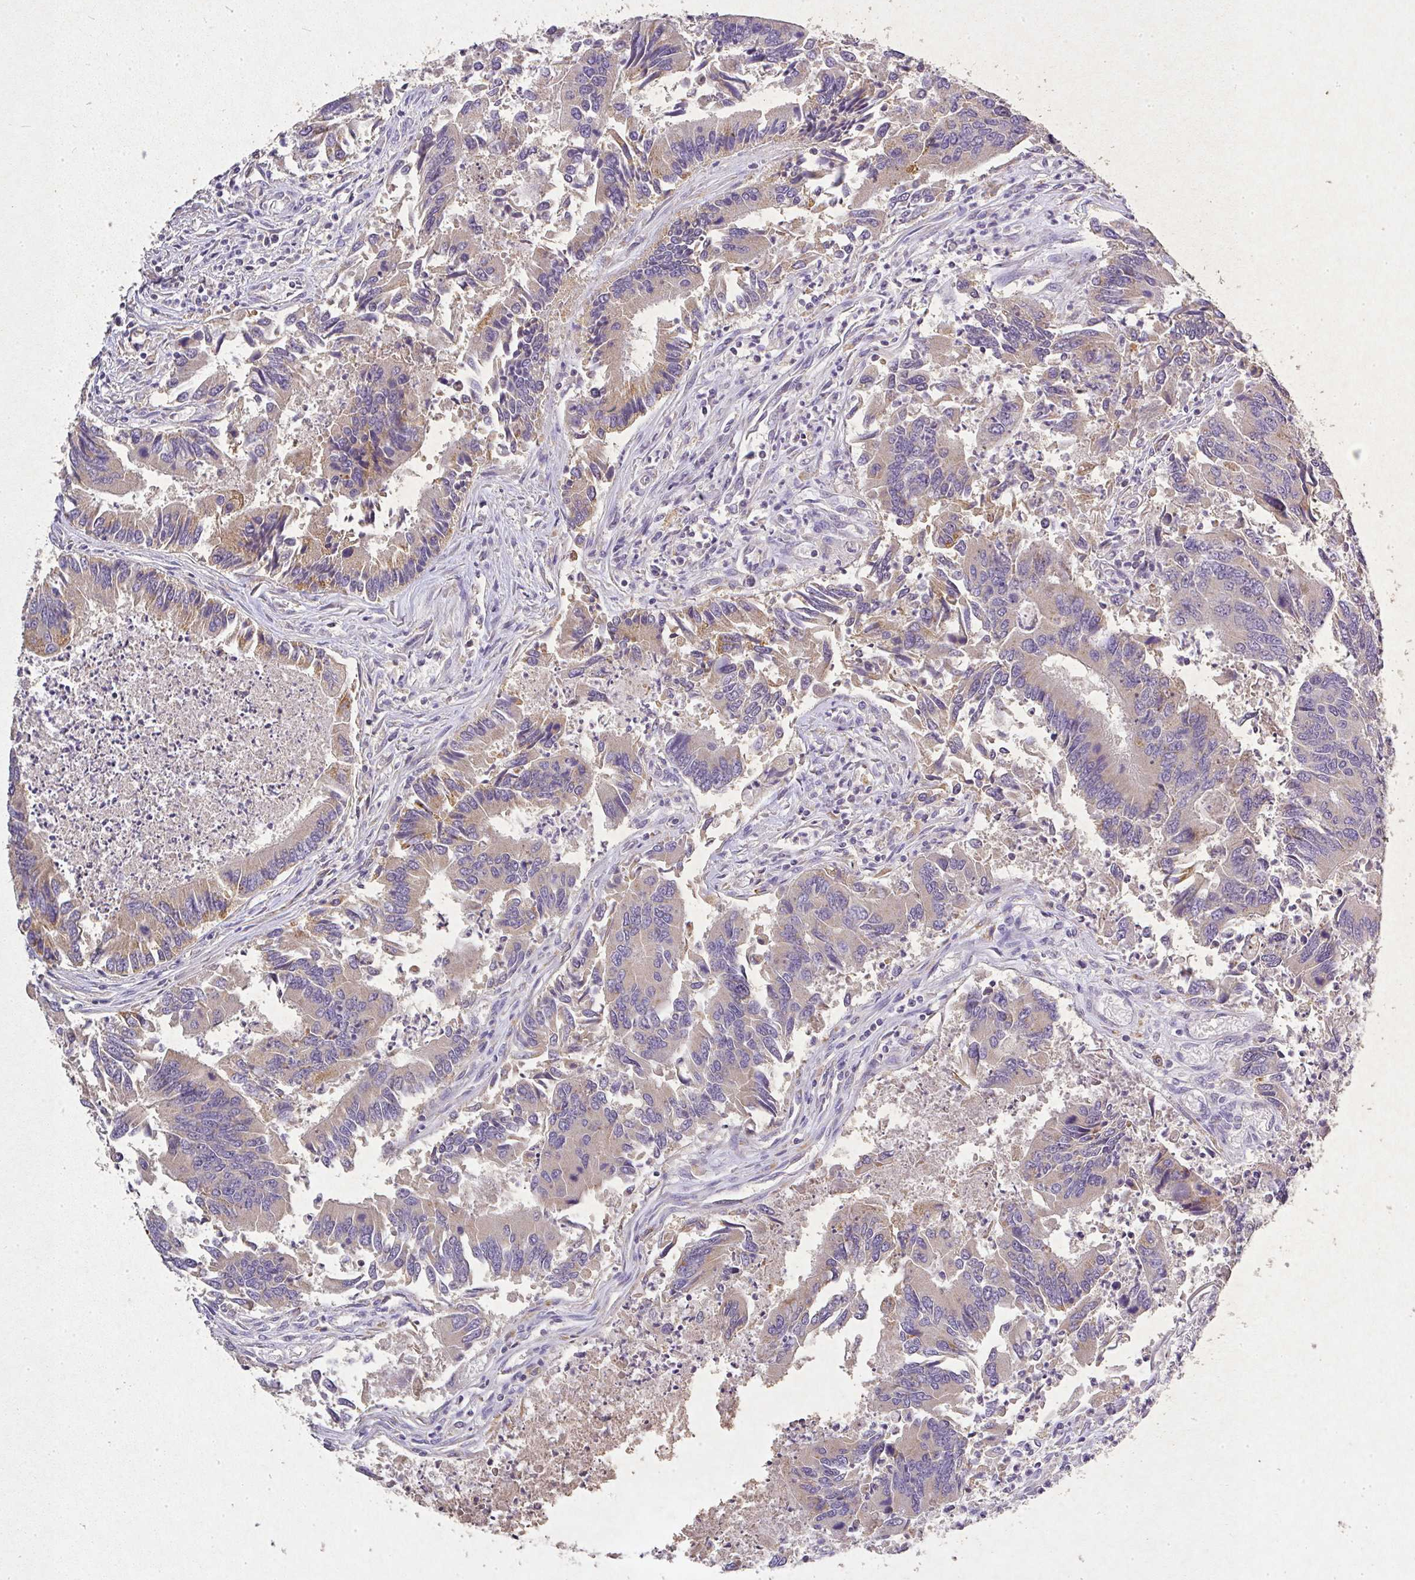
{"staining": {"intensity": "weak", "quantity": "<25%", "location": "cytoplasmic/membranous"}, "tissue": "colorectal cancer", "cell_type": "Tumor cells", "image_type": "cancer", "snomed": [{"axis": "morphology", "description": "Adenocarcinoma, NOS"}, {"axis": "topography", "description": "Colon"}], "caption": "Tumor cells show no significant protein staining in colorectal cancer (adenocarcinoma). Nuclei are stained in blue.", "gene": "RPS2", "patient": {"sex": "female", "age": 67}}